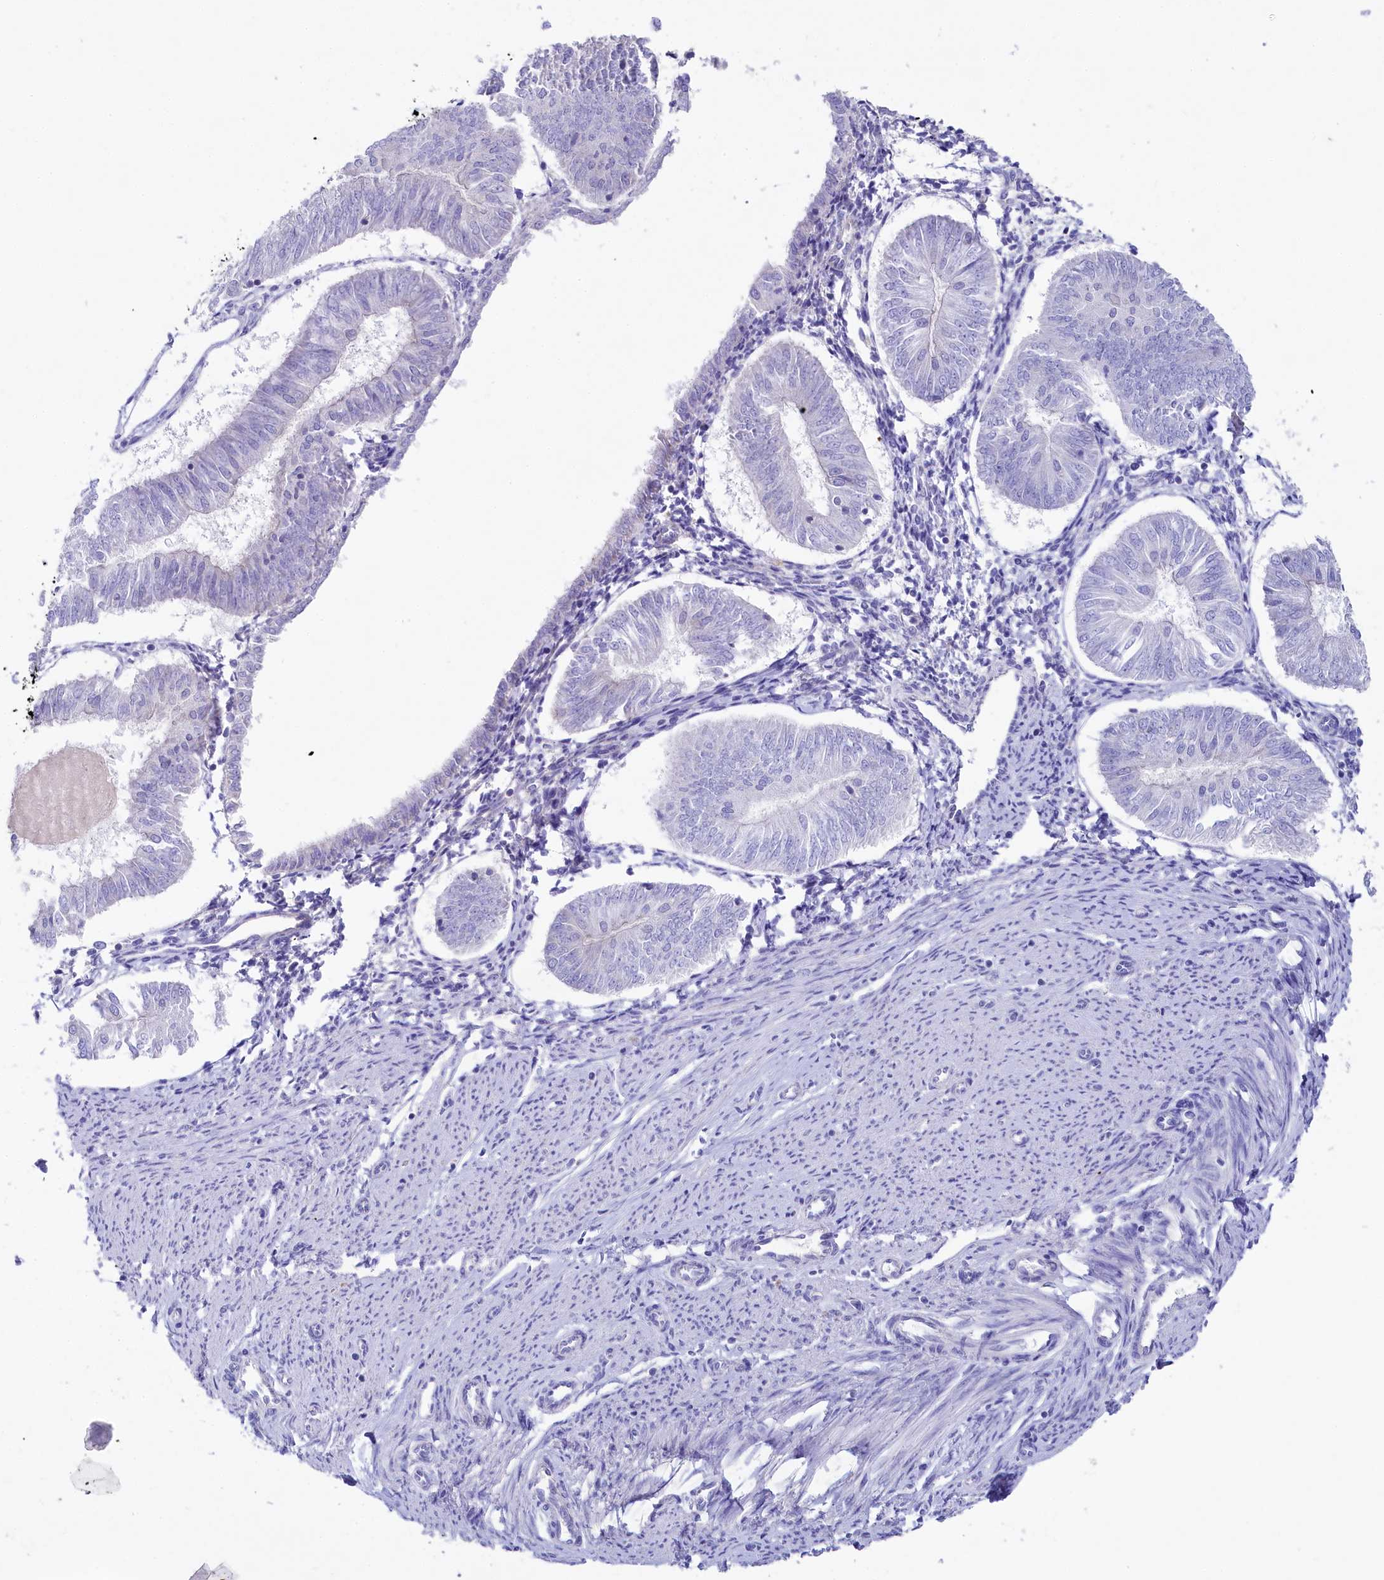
{"staining": {"intensity": "negative", "quantity": "none", "location": "none"}, "tissue": "endometrial cancer", "cell_type": "Tumor cells", "image_type": "cancer", "snomed": [{"axis": "morphology", "description": "Adenocarcinoma, NOS"}, {"axis": "topography", "description": "Endometrium"}], "caption": "Endometrial adenocarcinoma was stained to show a protein in brown. There is no significant expression in tumor cells.", "gene": "VPS26B", "patient": {"sex": "female", "age": 58}}